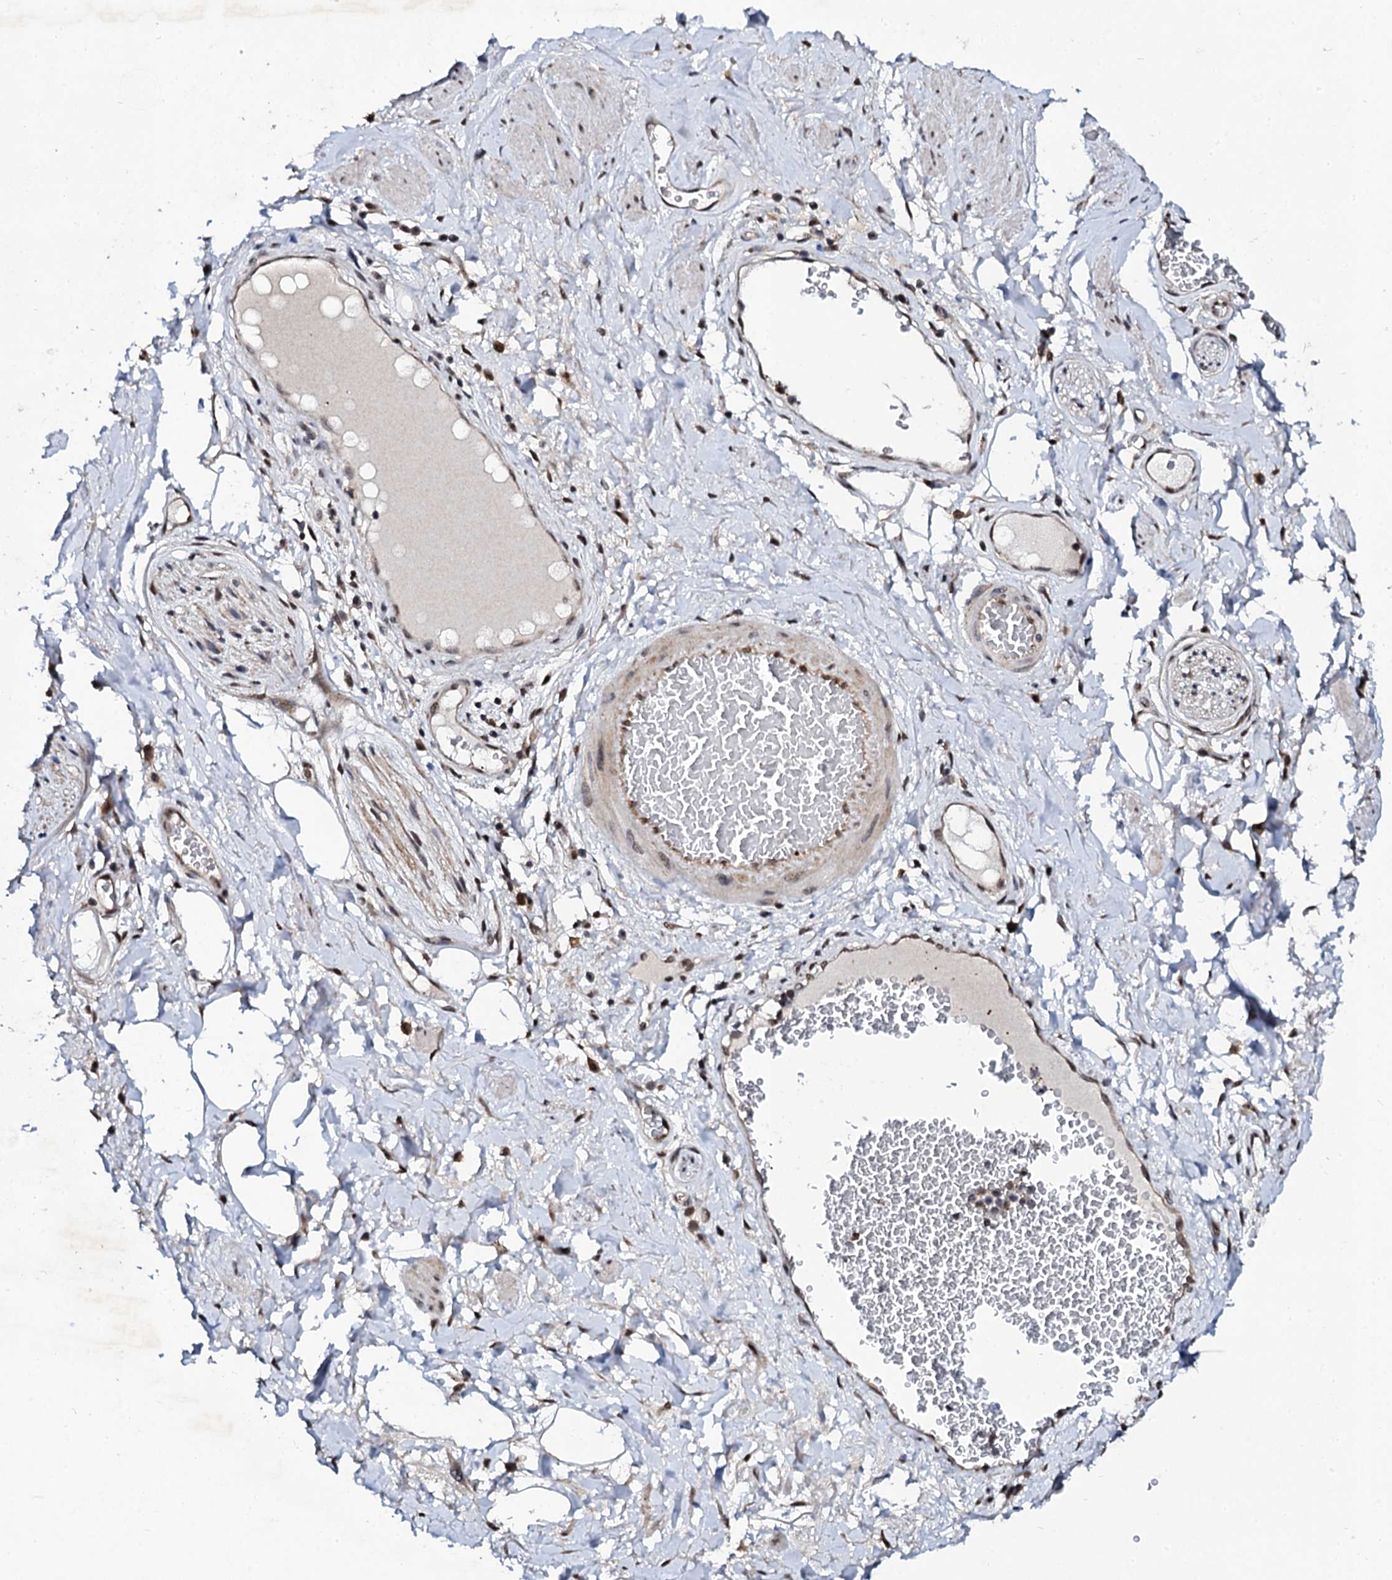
{"staining": {"intensity": "moderate", "quantity": "<25%", "location": "nuclear"}, "tissue": "adipose tissue", "cell_type": "Adipocytes", "image_type": "normal", "snomed": [{"axis": "morphology", "description": "Normal tissue, NOS"}, {"axis": "morphology", "description": "Adenocarcinoma, NOS"}, {"axis": "topography", "description": "Rectum"}, {"axis": "topography", "description": "Vagina"}, {"axis": "topography", "description": "Peripheral nerve tissue"}], "caption": "Immunohistochemical staining of normal adipose tissue exhibits low levels of moderate nuclear staining in approximately <25% of adipocytes.", "gene": "CSTF3", "patient": {"sex": "female", "age": 71}}